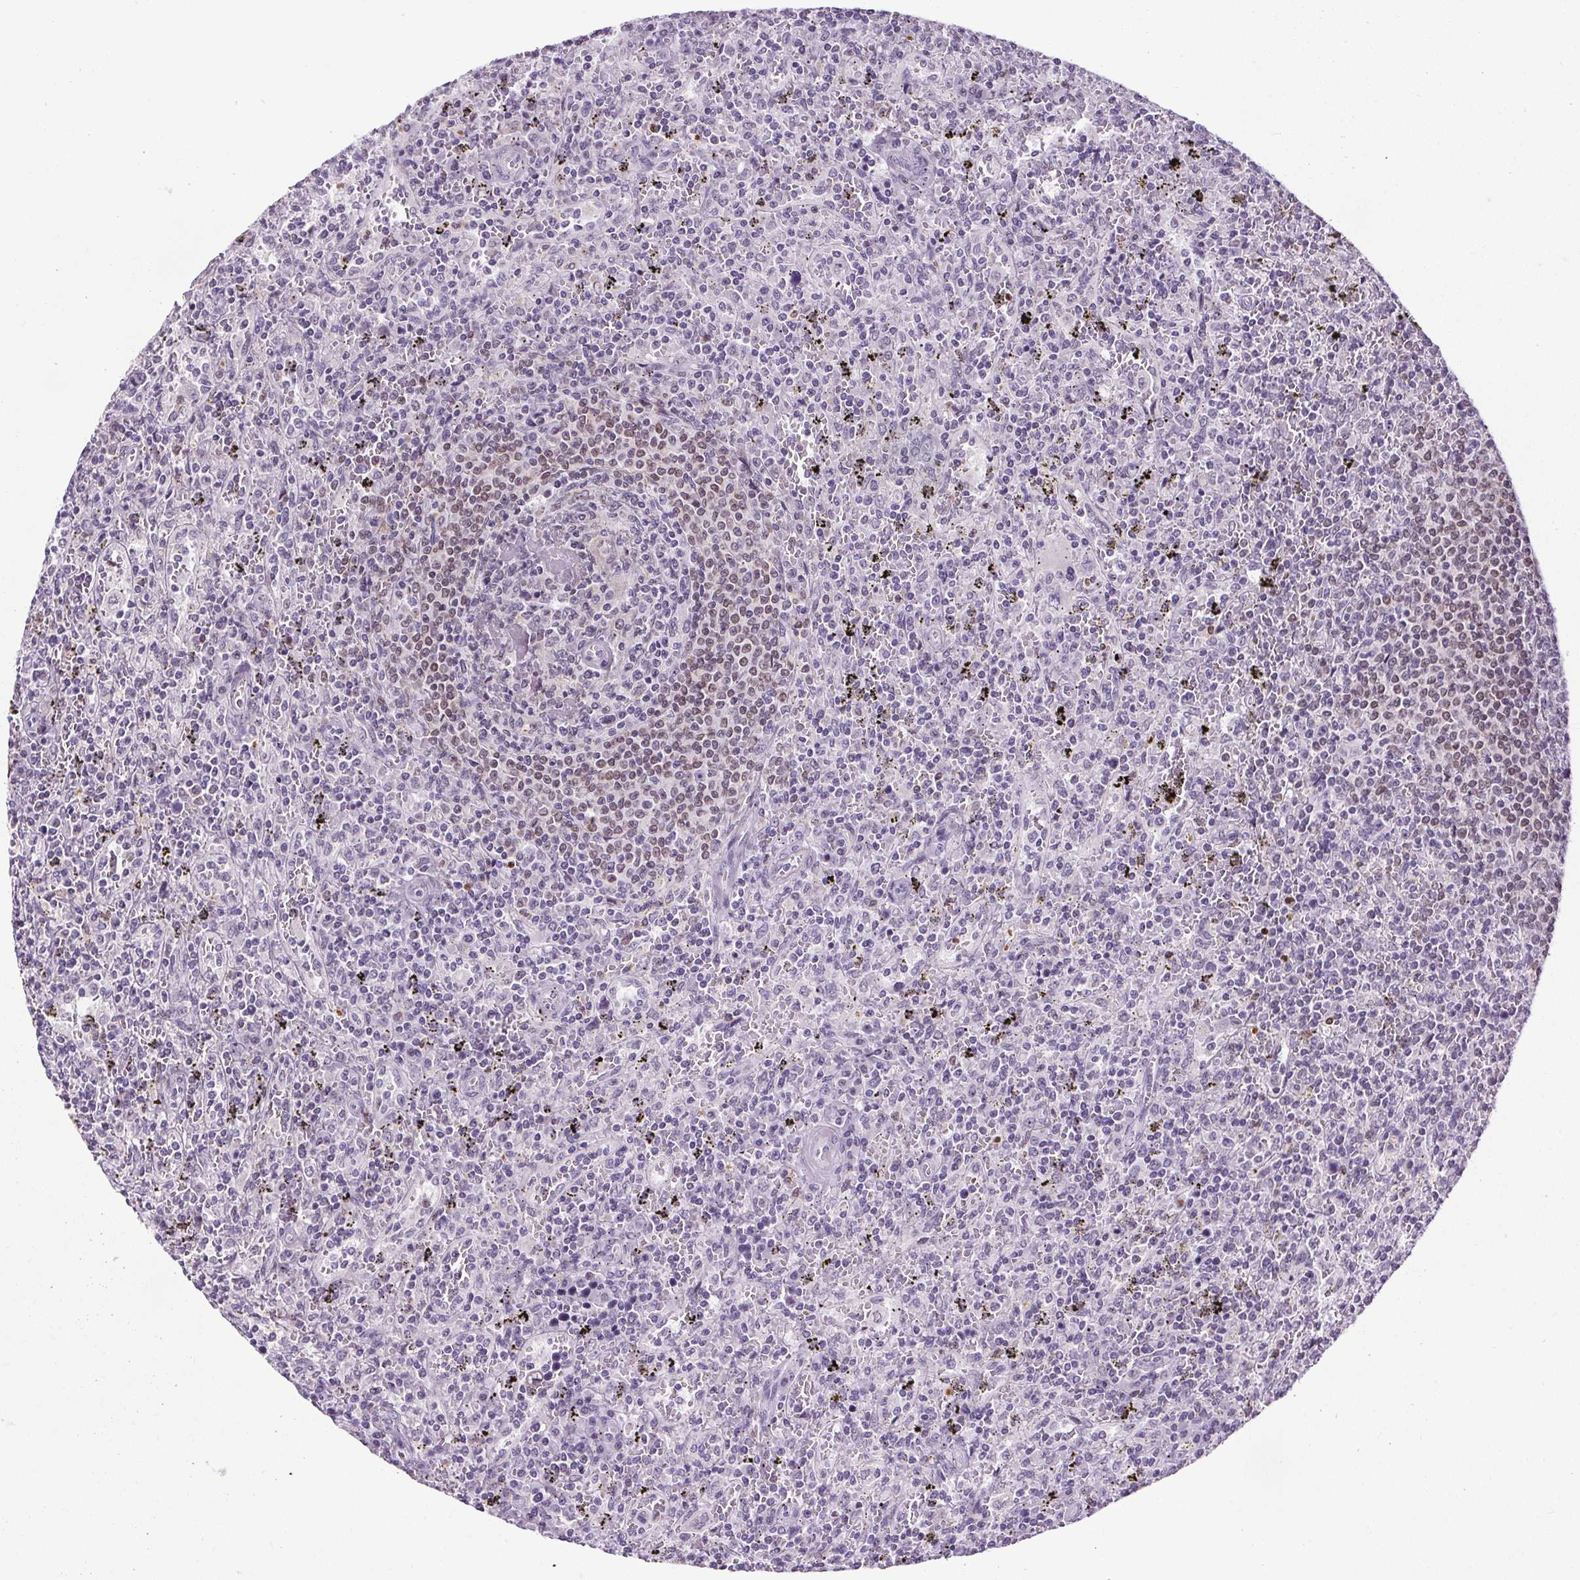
{"staining": {"intensity": "negative", "quantity": "none", "location": "none"}, "tissue": "lymphoma", "cell_type": "Tumor cells", "image_type": "cancer", "snomed": [{"axis": "morphology", "description": "Malignant lymphoma, non-Hodgkin's type, Low grade"}, {"axis": "topography", "description": "Spleen"}], "caption": "IHC photomicrograph of human malignant lymphoma, non-Hodgkin's type (low-grade) stained for a protein (brown), which shows no expression in tumor cells.", "gene": "TMEM240", "patient": {"sex": "male", "age": 62}}